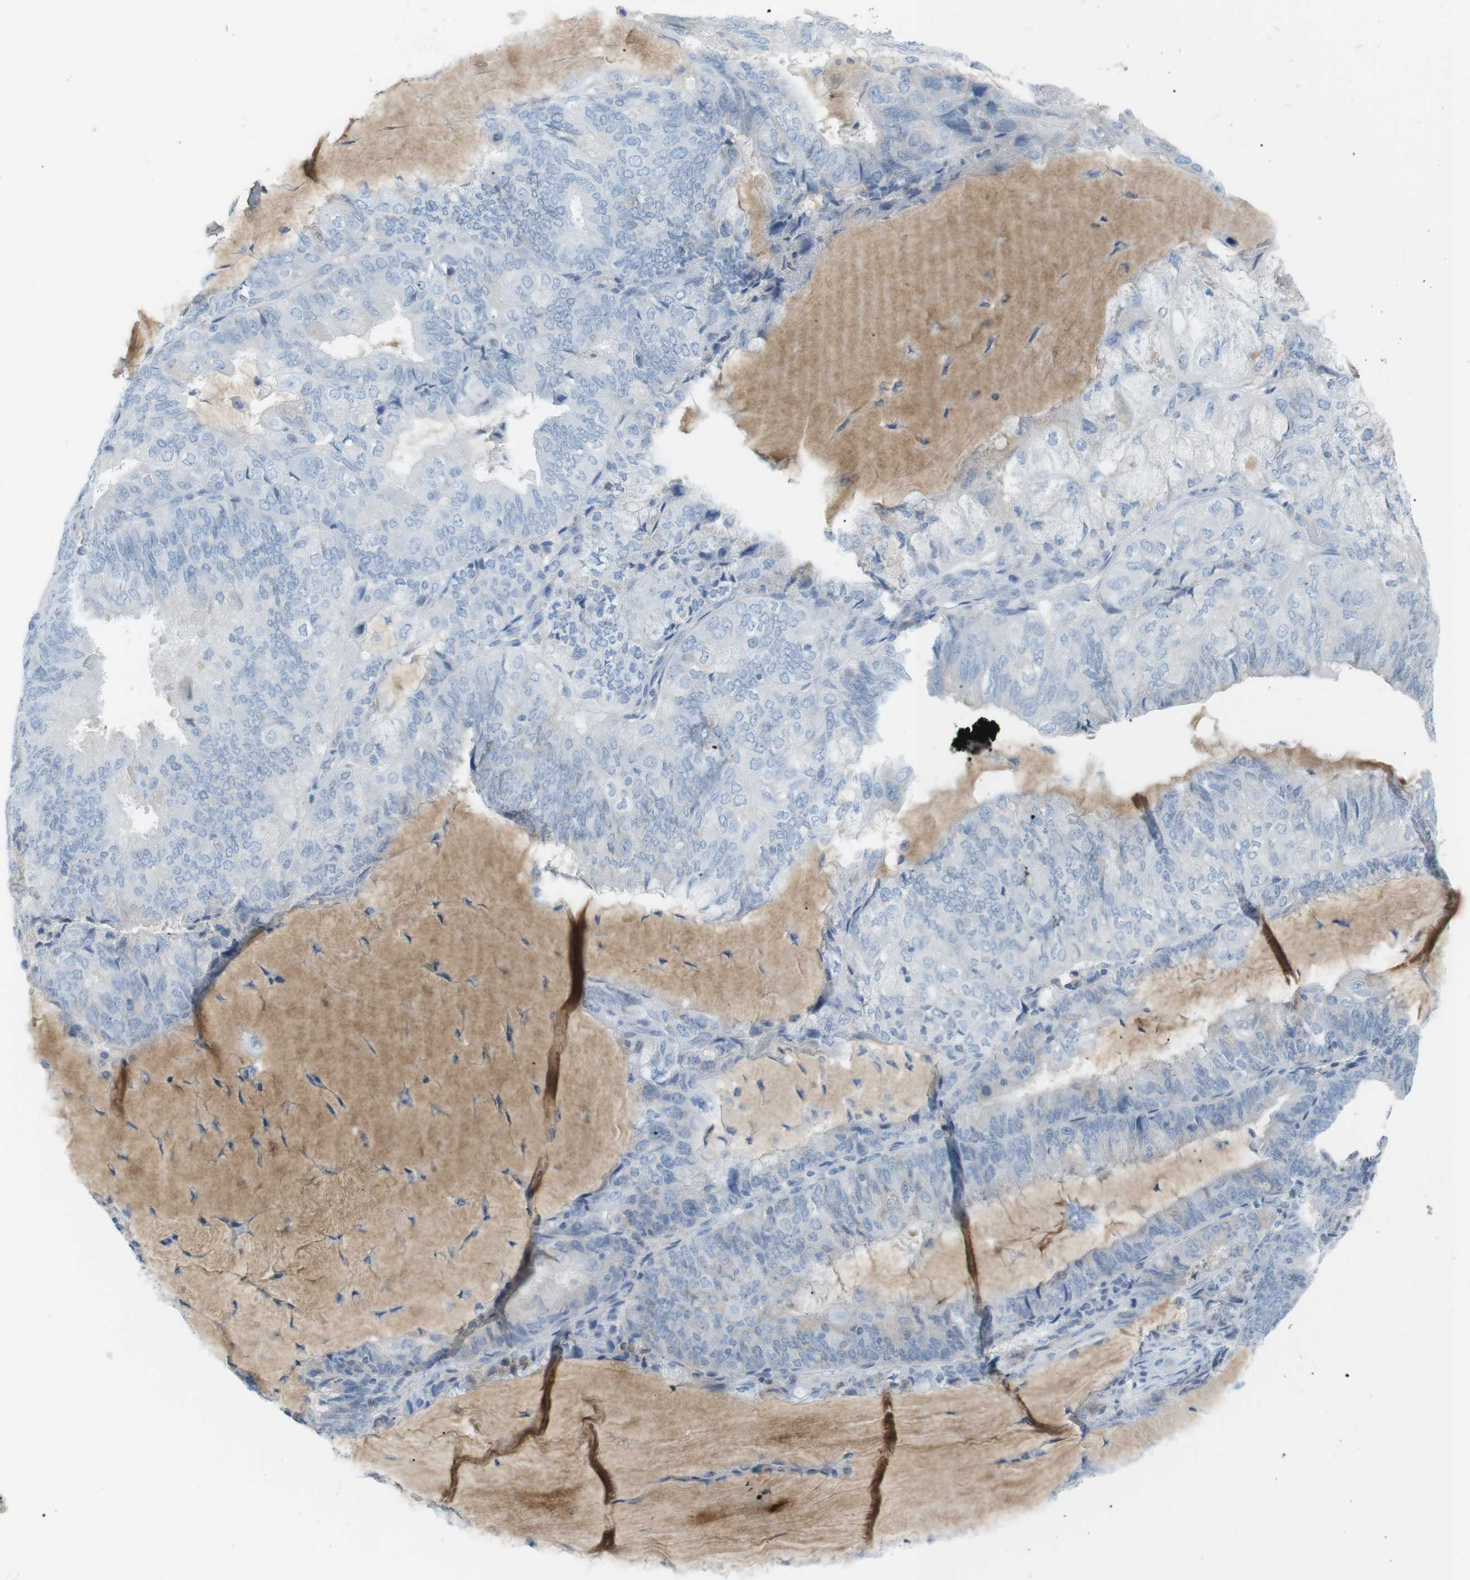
{"staining": {"intensity": "negative", "quantity": "none", "location": "none"}, "tissue": "endometrial cancer", "cell_type": "Tumor cells", "image_type": "cancer", "snomed": [{"axis": "morphology", "description": "Adenocarcinoma, NOS"}, {"axis": "topography", "description": "Endometrium"}], "caption": "Immunohistochemistry (IHC) image of neoplastic tissue: human endometrial adenocarcinoma stained with DAB (3,3'-diaminobenzidine) demonstrates no significant protein staining in tumor cells.", "gene": "AZGP1", "patient": {"sex": "female", "age": 81}}